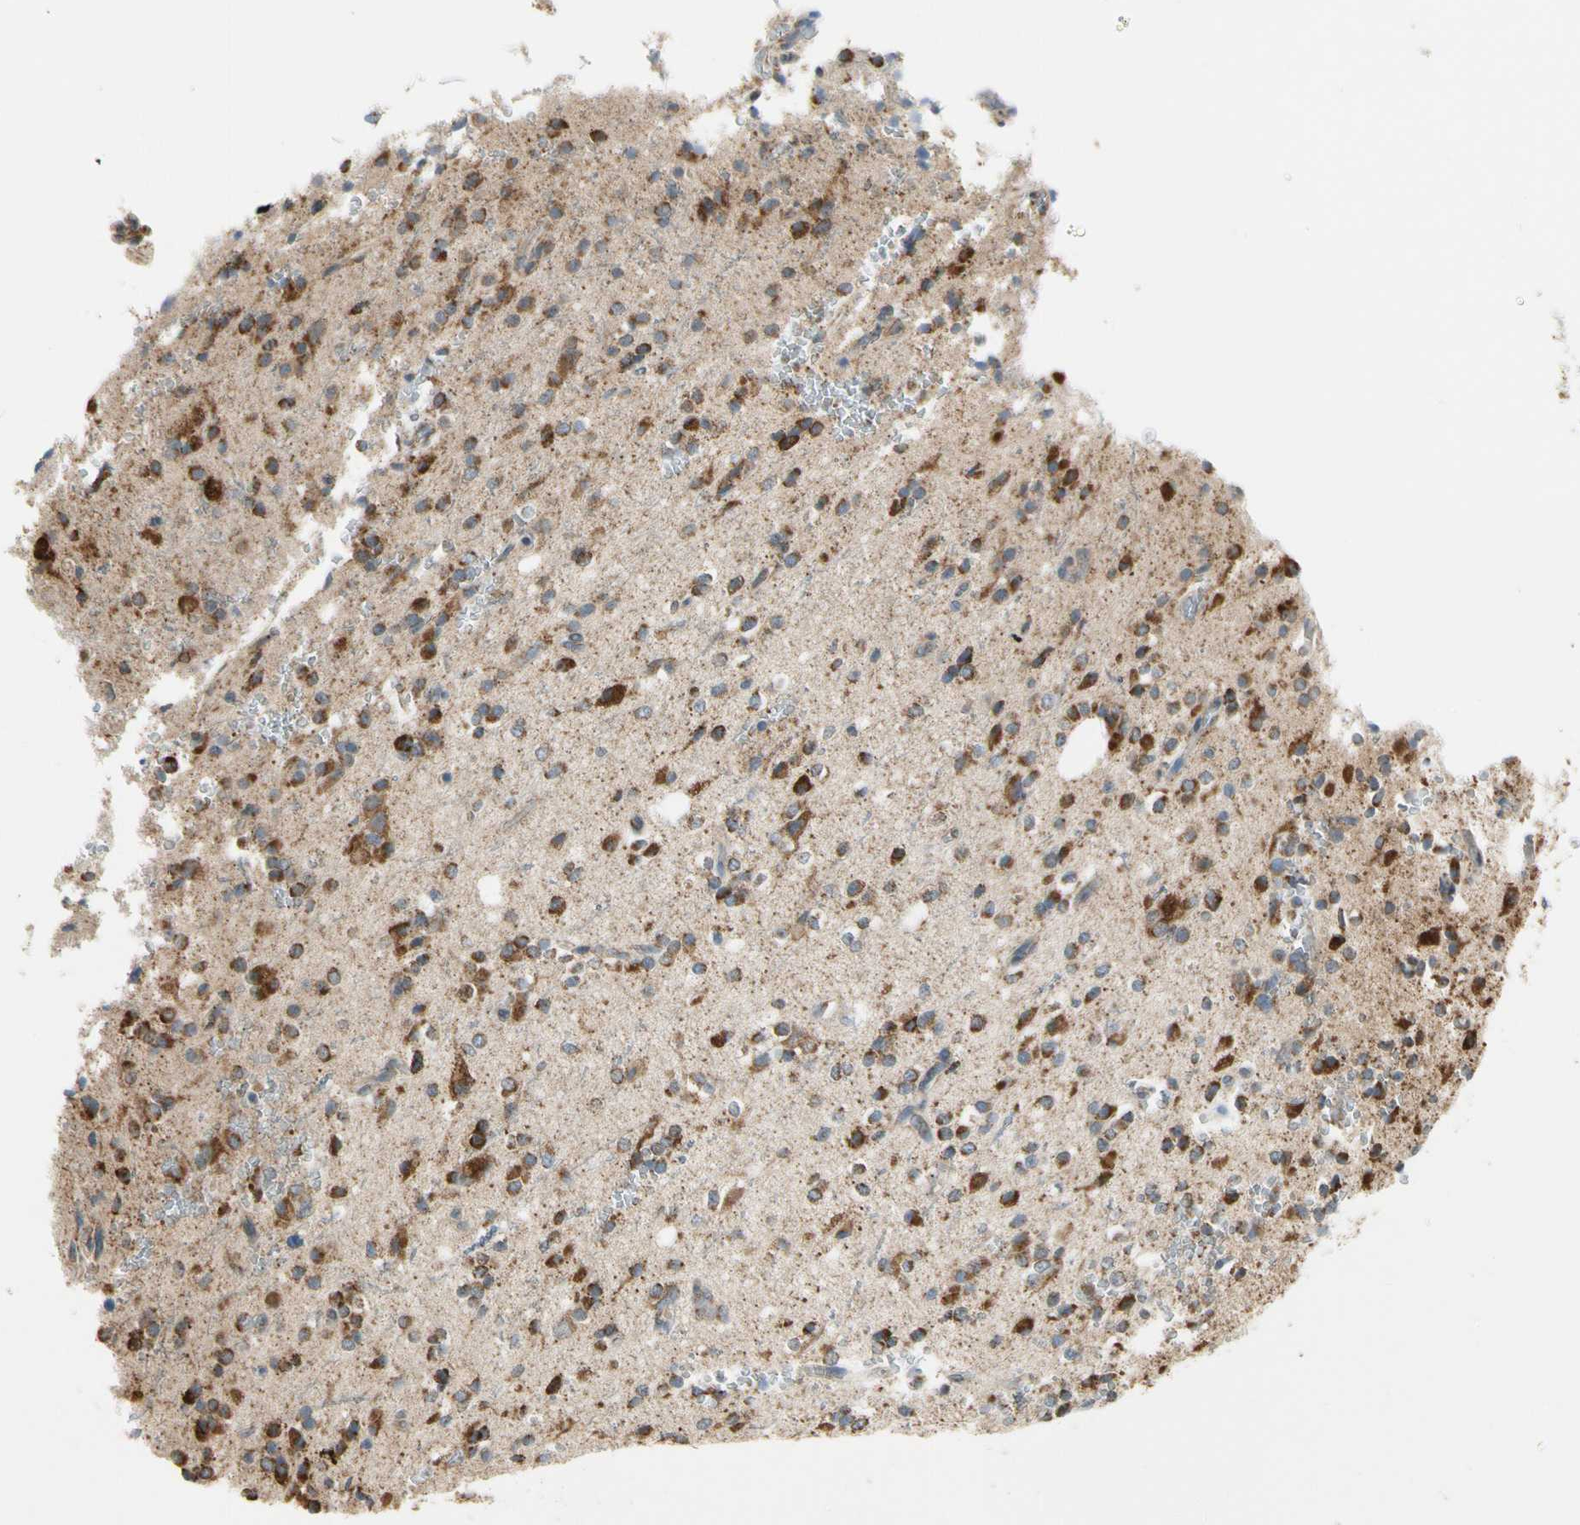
{"staining": {"intensity": "strong", "quantity": ">75%", "location": "cytoplasmic/membranous"}, "tissue": "glioma", "cell_type": "Tumor cells", "image_type": "cancer", "snomed": [{"axis": "morphology", "description": "Glioma, malignant, High grade"}, {"axis": "topography", "description": "Brain"}], "caption": "Protein positivity by immunohistochemistry (IHC) displays strong cytoplasmic/membranous positivity in approximately >75% of tumor cells in glioma. (DAB IHC, brown staining for protein, blue staining for nuclei).", "gene": "EPHB3", "patient": {"sex": "male", "age": 47}}